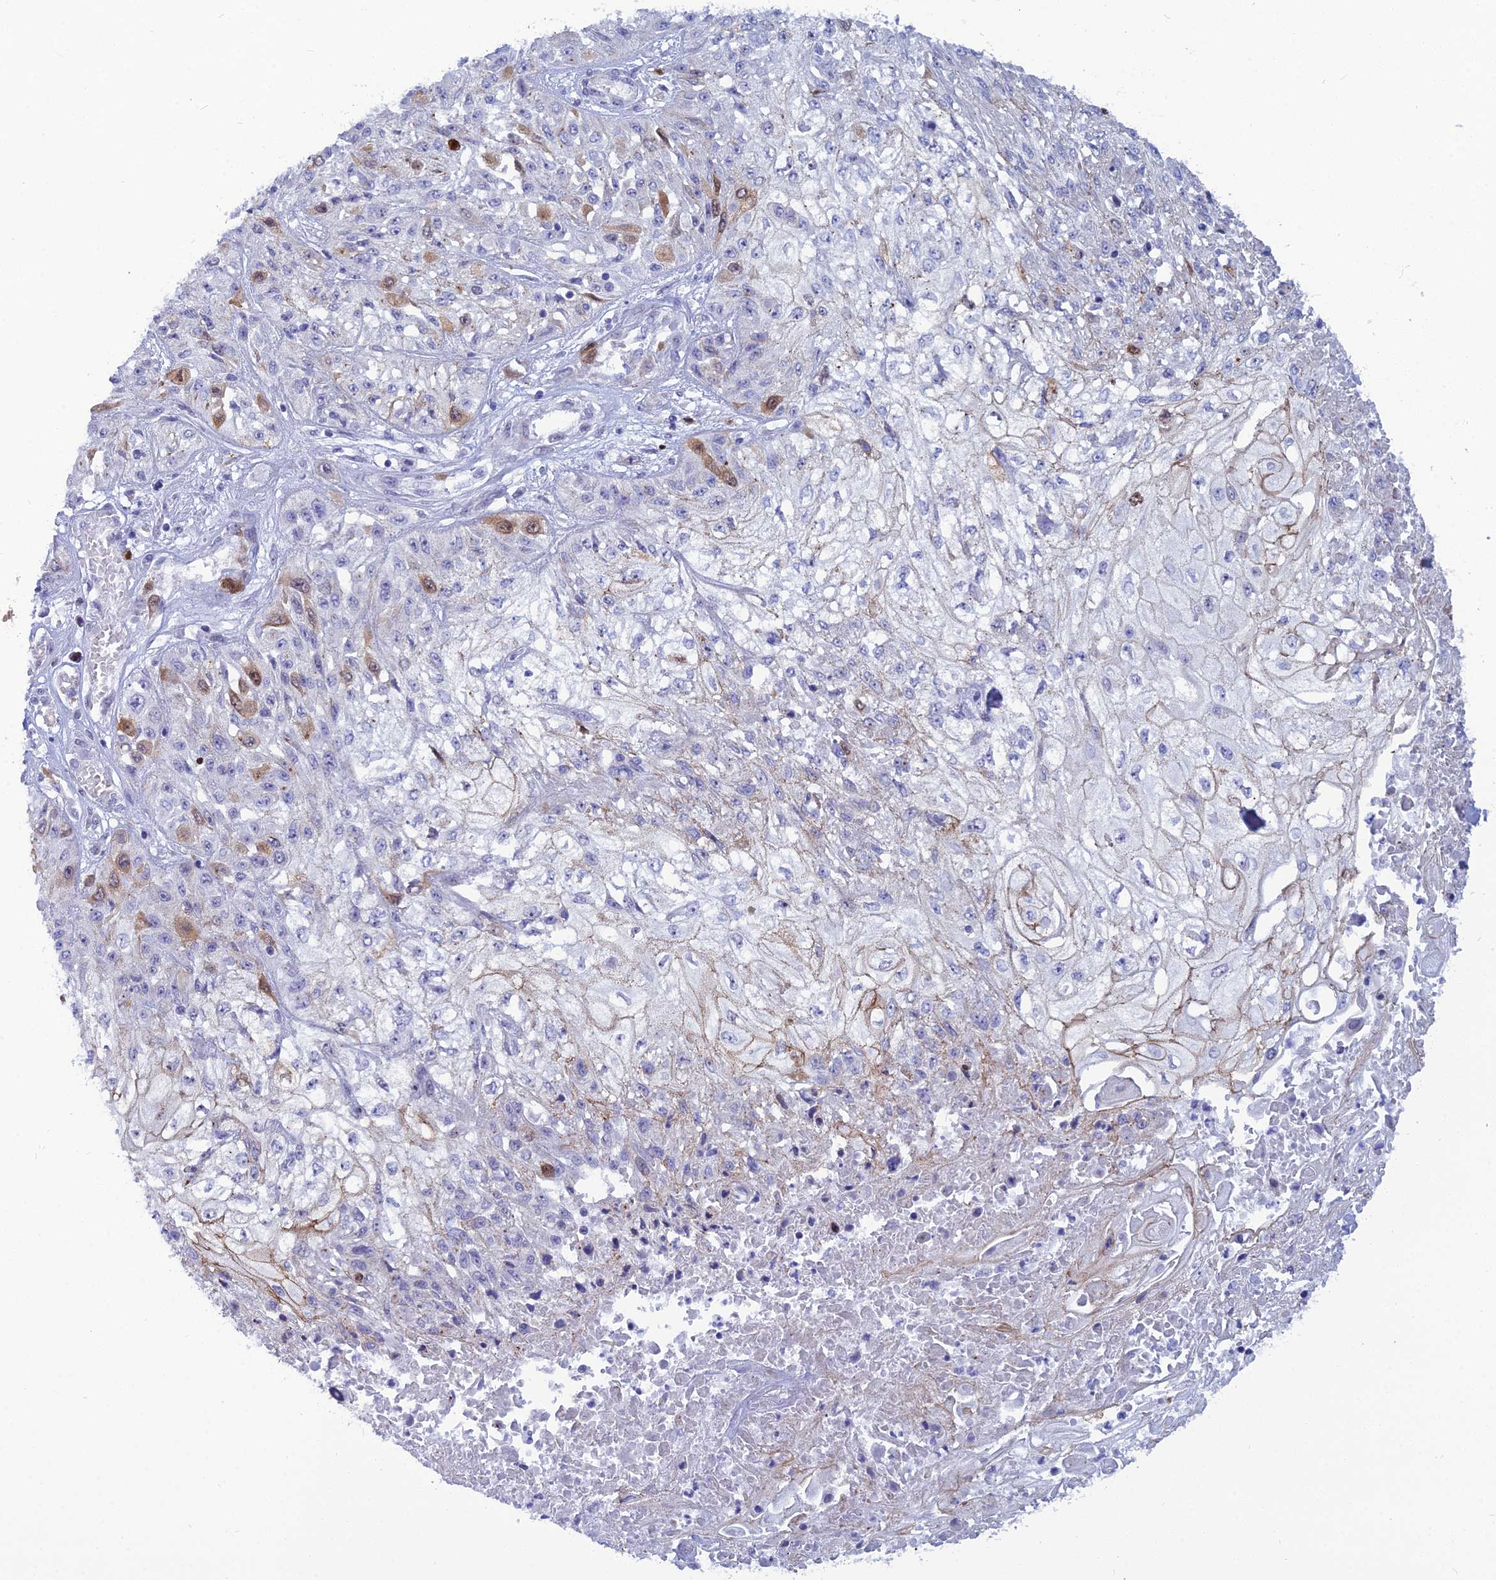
{"staining": {"intensity": "moderate", "quantity": "<25%", "location": "nuclear"}, "tissue": "skin cancer", "cell_type": "Tumor cells", "image_type": "cancer", "snomed": [{"axis": "morphology", "description": "Squamous cell carcinoma, NOS"}, {"axis": "morphology", "description": "Squamous cell carcinoma, metastatic, NOS"}, {"axis": "topography", "description": "Skin"}, {"axis": "topography", "description": "Lymph node"}], "caption": "An image showing moderate nuclear positivity in approximately <25% of tumor cells in skin cancer (metastatic squamous cell carcinoma), as visualized by brown immunohistochemical staining.", "gene": "NUSAP1", "patient": {"sex": "male", "age": 75}}